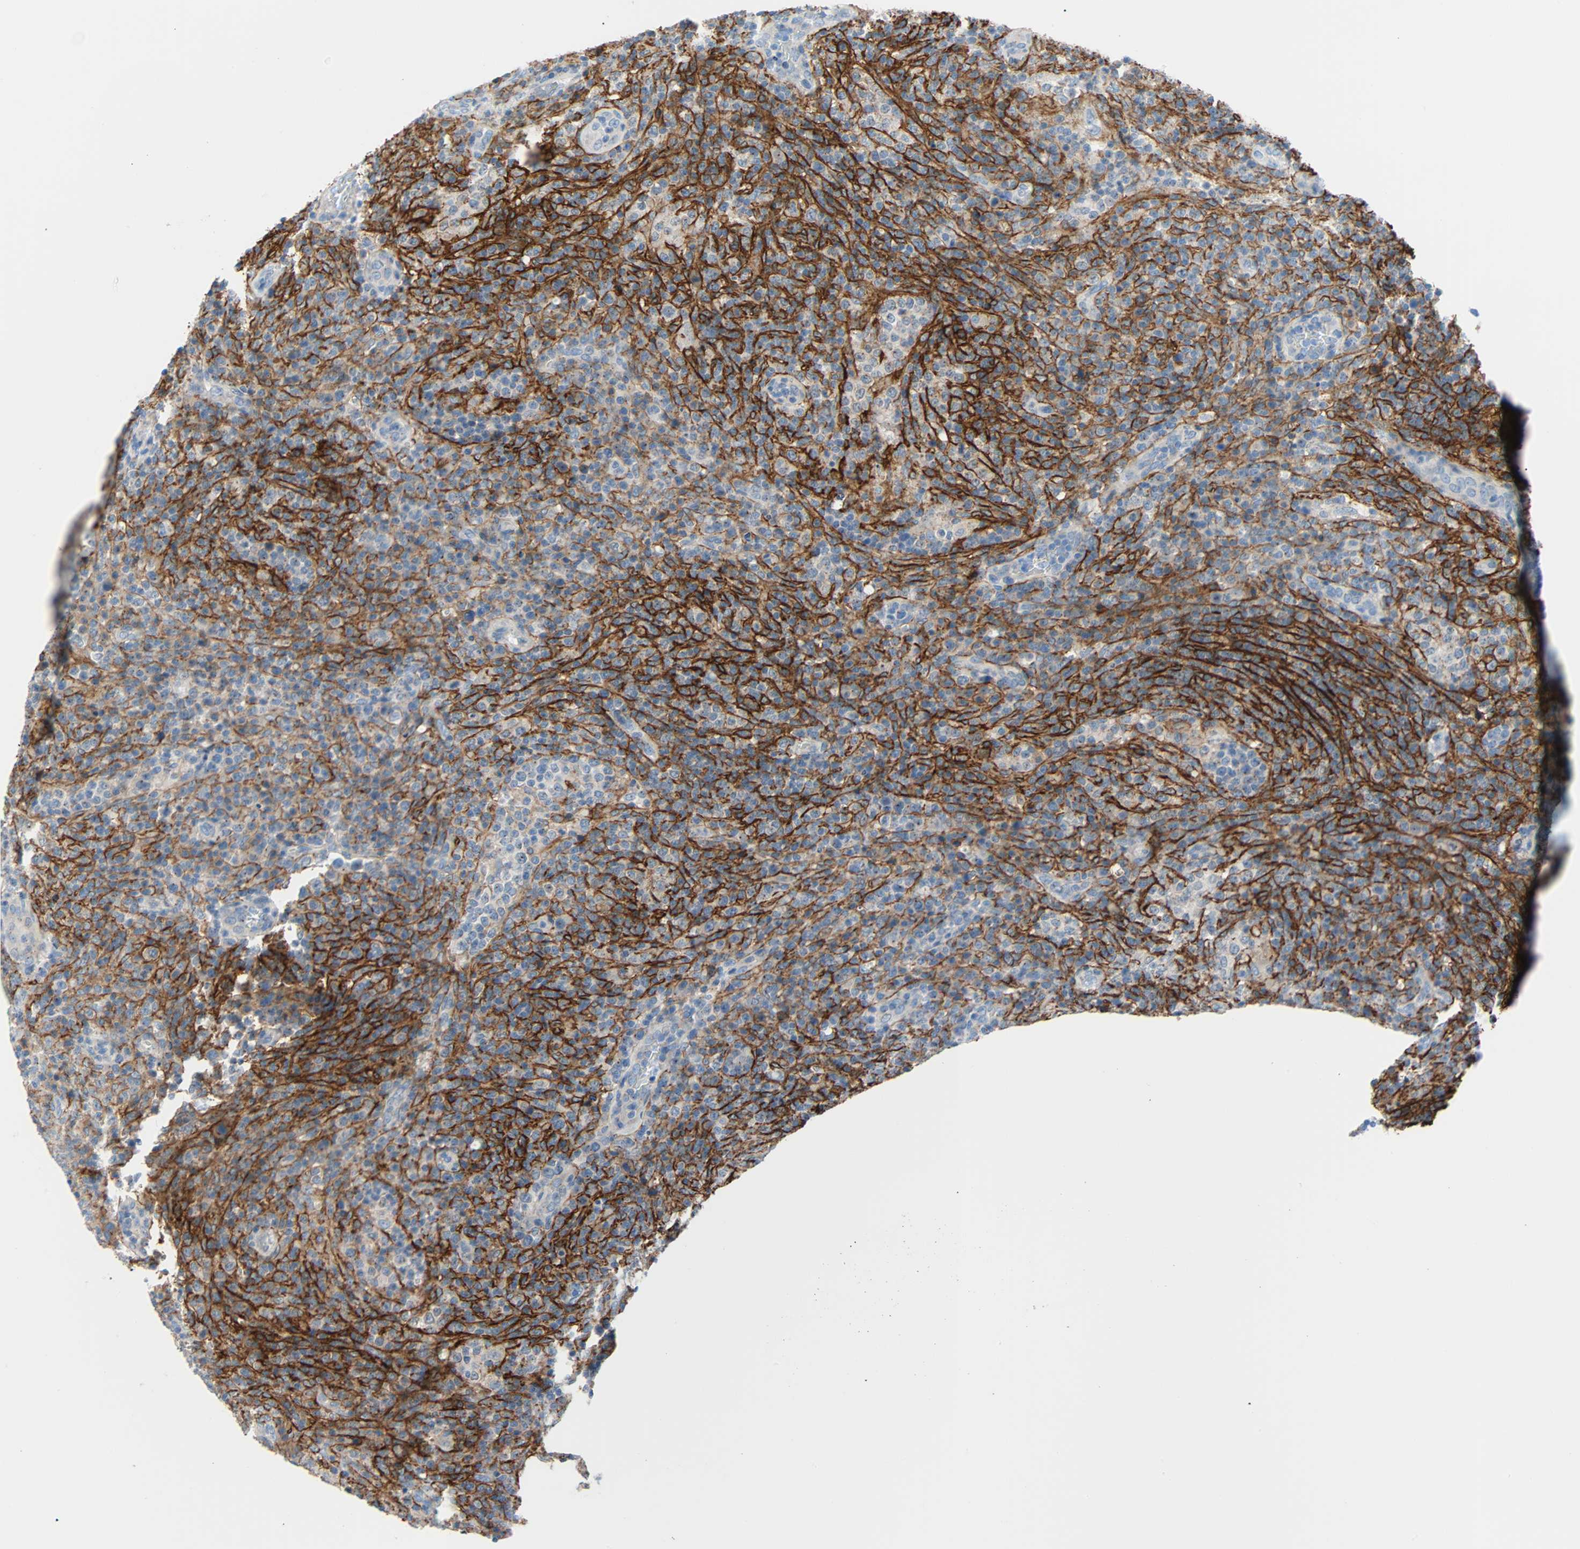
{"staining": {"intensity": "strong", "quantity": "25%-75%", "location": "cytoplasmic/membranous"}, "tissue": "lymphoma", "cell_type": "Tumor cells", "image_type": "cancer", "snomed": [{"axis": "morphology", "description": "Malignant lymphoma, non-Hodgkin's type, High grade"}, {"axis": "topography", "description": "Lymph node"}], "caption": "Lymphoma stained with DAB (3,3'-diaminobenzidine) immunohistochemistry (IHC) reveals high levels of strong cytoplasmic/membranous expression in about 25%-75% of tumor cells.", "gene": "PDPN", "patient": {"sex": "female", "age": 76}}